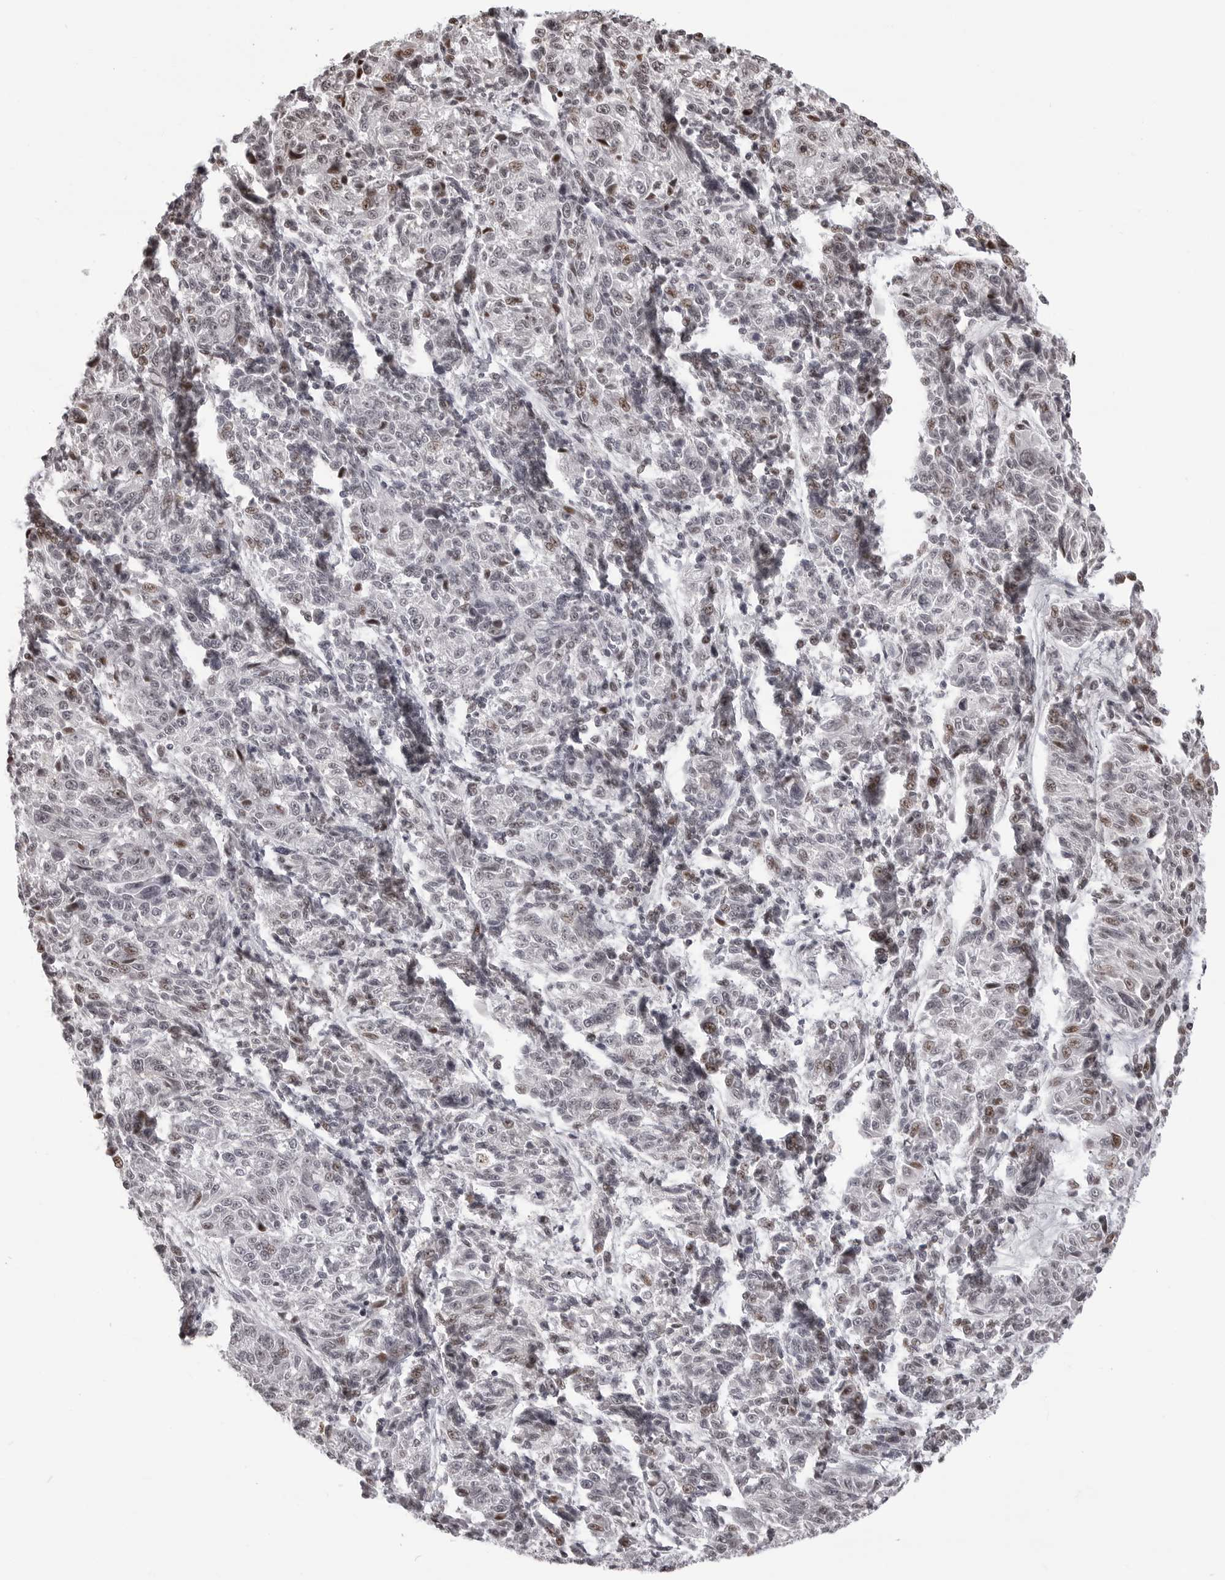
{"staining": {"intensity": "weak", "quantity": "<25%", "location": "nuclear"}, "tissue": "melanoma", "cell_type": "Tumor cells", "image_type": "cancer", "snomed": [{"axis": "morphology", "description": "Malignant melanoma, NOS"}, {"axis": "topography", "description": "Skin"}], "caption": "A photomicrograph of human malignant melanoma is negative for staining in tumor cells.", "gene": "PHF3", "patient": {"sex": "male", "age": 53}}